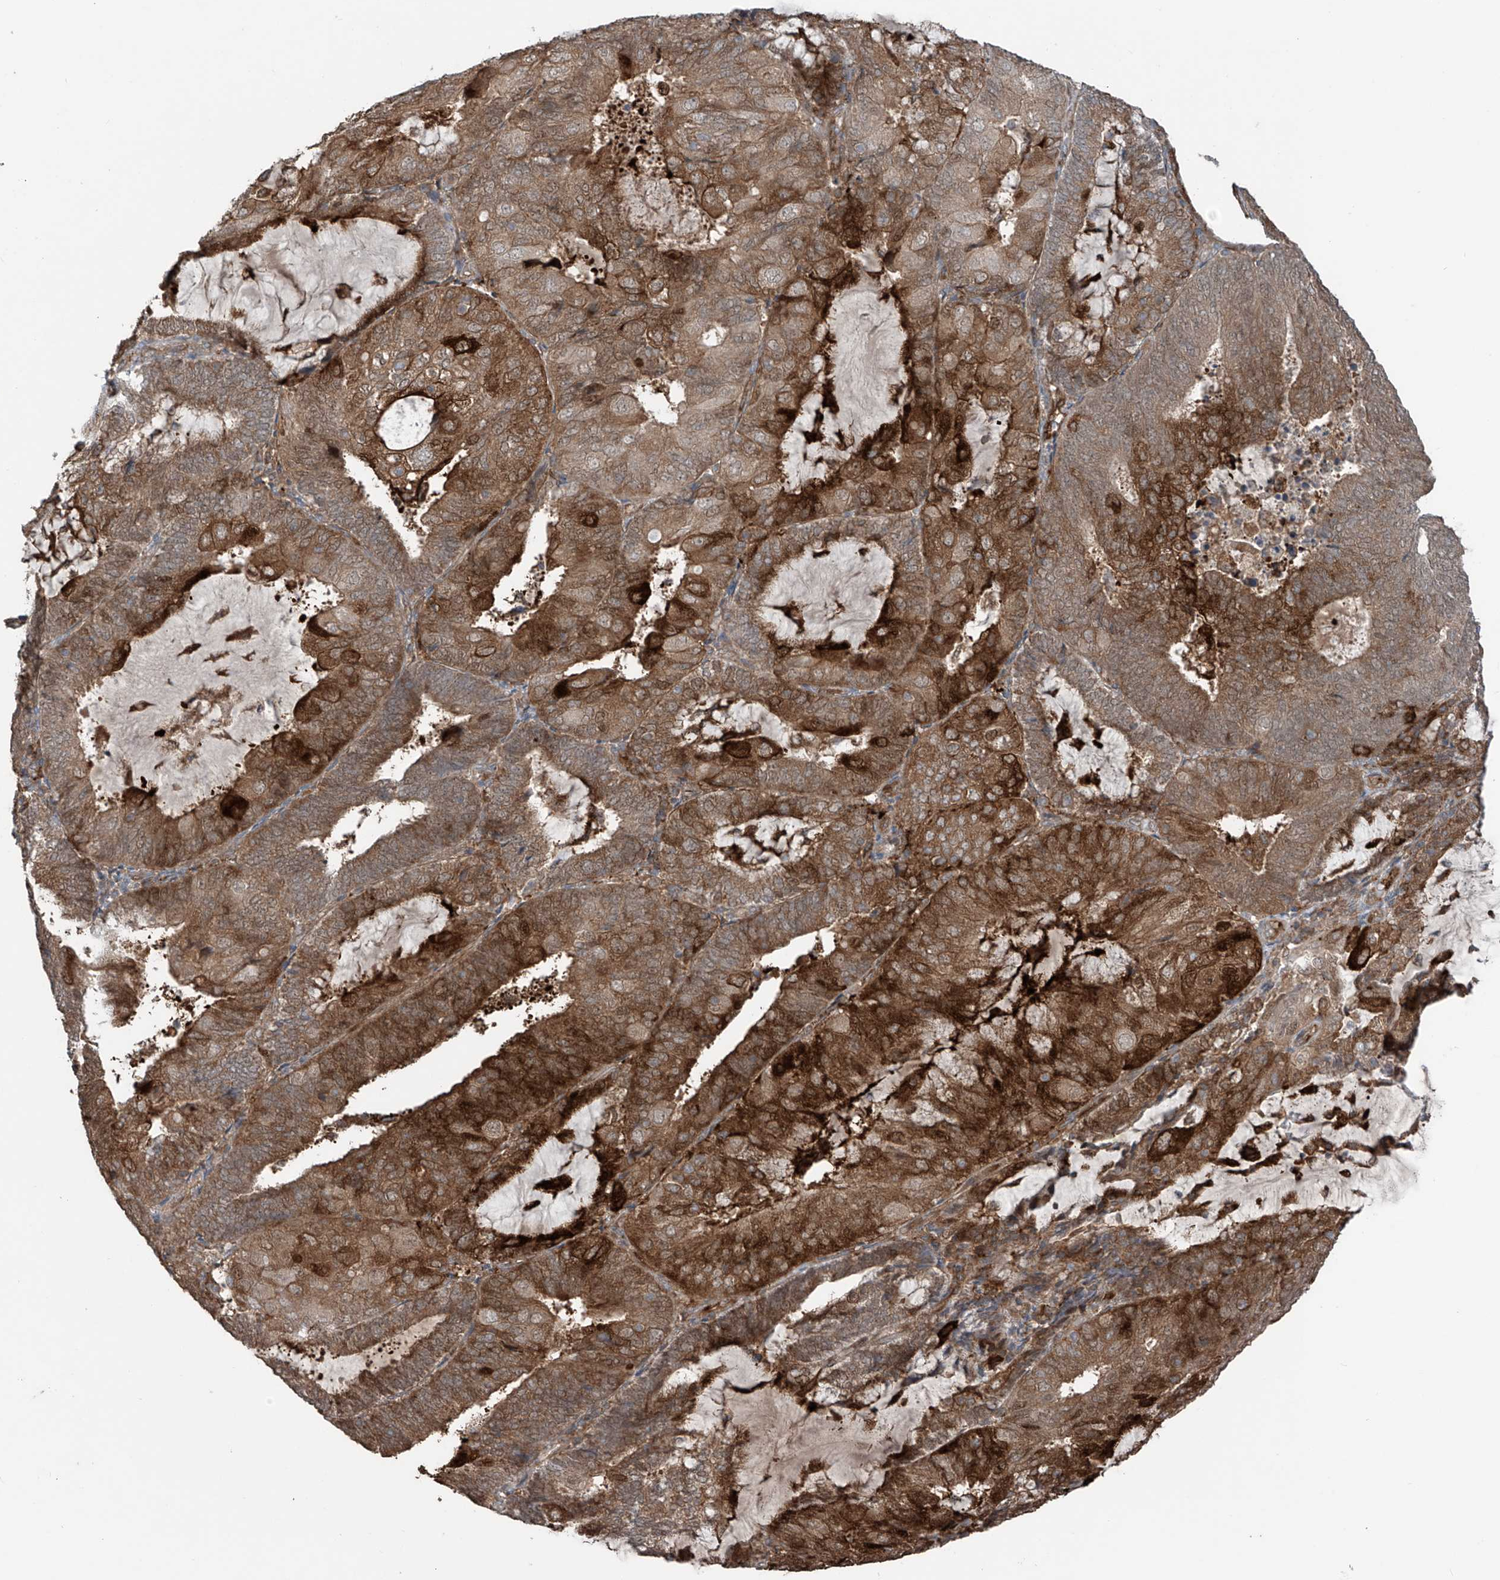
{"staining": {"intensity": "strong", "quantity": ">75%", "location": "cytoplasmic/membranous"}, "tissue": "endometrial cancer", "cell_type": "Tumor cells", "image_type": "cancer", "snomed": [{"axis": "morphology", "description": "Adenocarcinoma, NOS"}, {"axis": "topography", "description": "Endometrium"}], "caption": "Protein expression analysis of endometrial cancer (adenocarcinoma) shows strong cytoplasmic/membranous staining in approximately >75% of tumor cells.", "gene": "SAMD3", "patient": {"sex": "female", "age": 81}}